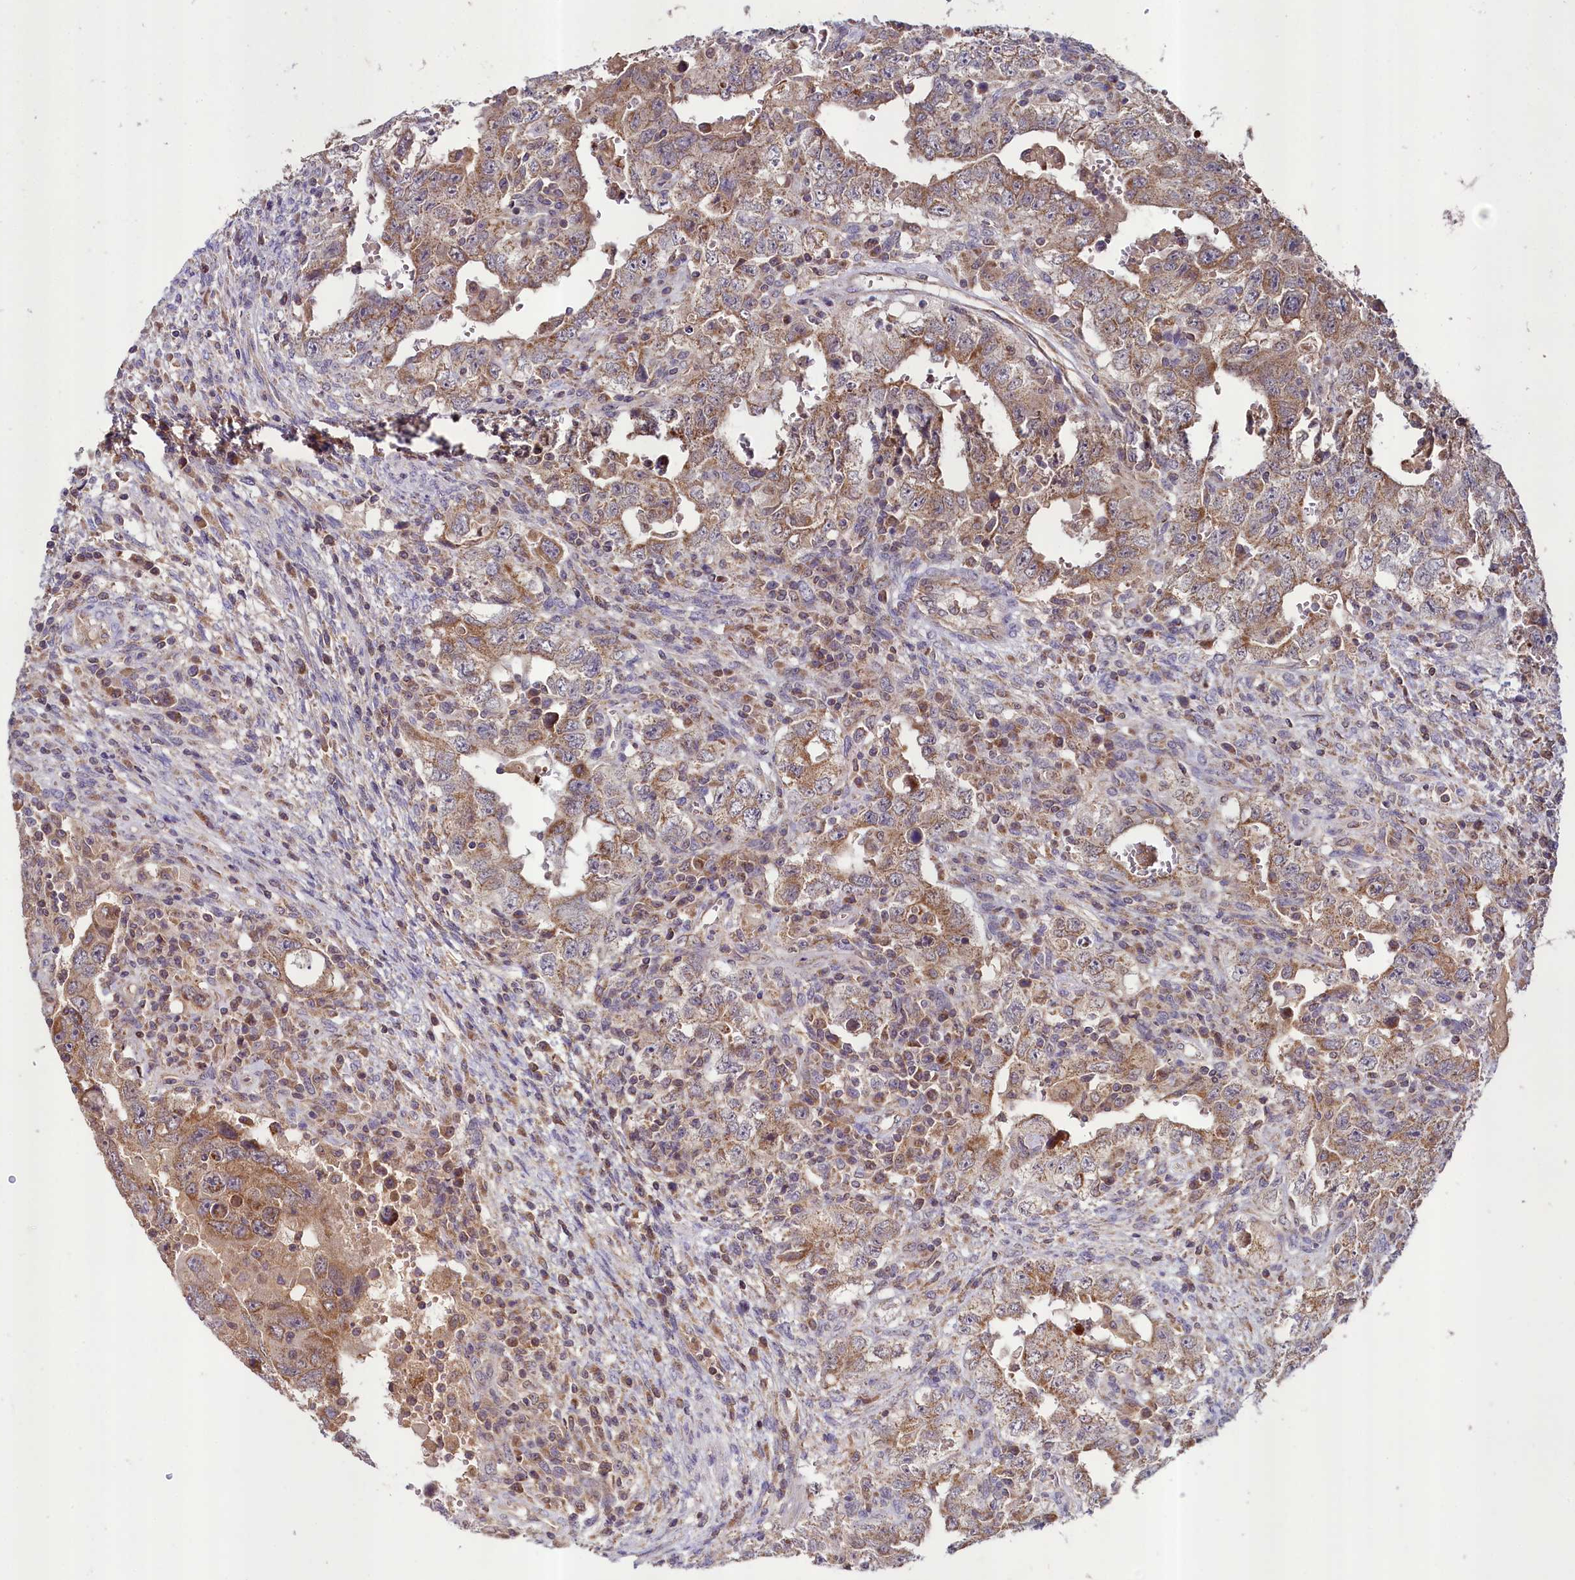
{"staining": {"intensity": "moderate", "quantity": ">75%", "location": "cytoplasmic/membranous"}, "tissue": "testis cancer", "cell_type": "Tumor cells", "image_type": "cancer", "snomed": [{"axis": "morphology", "description": "Carcinoma, Embryonal, NOS"}, {"axis": "topography", "description": "Testis"}], "caption": "IHC photomicrograph of neoplastic tissue: human testis cancer stained using immunohistochemistry (IHC) exhibits medium levels of moderate protein expression localized specifically in the cytoplasmic/membranous of tumor cells, appearing as a cytoplasmic/membranous brown color.", "gene": "METTL4", "patient": {"sex": "male", "age": 26}}